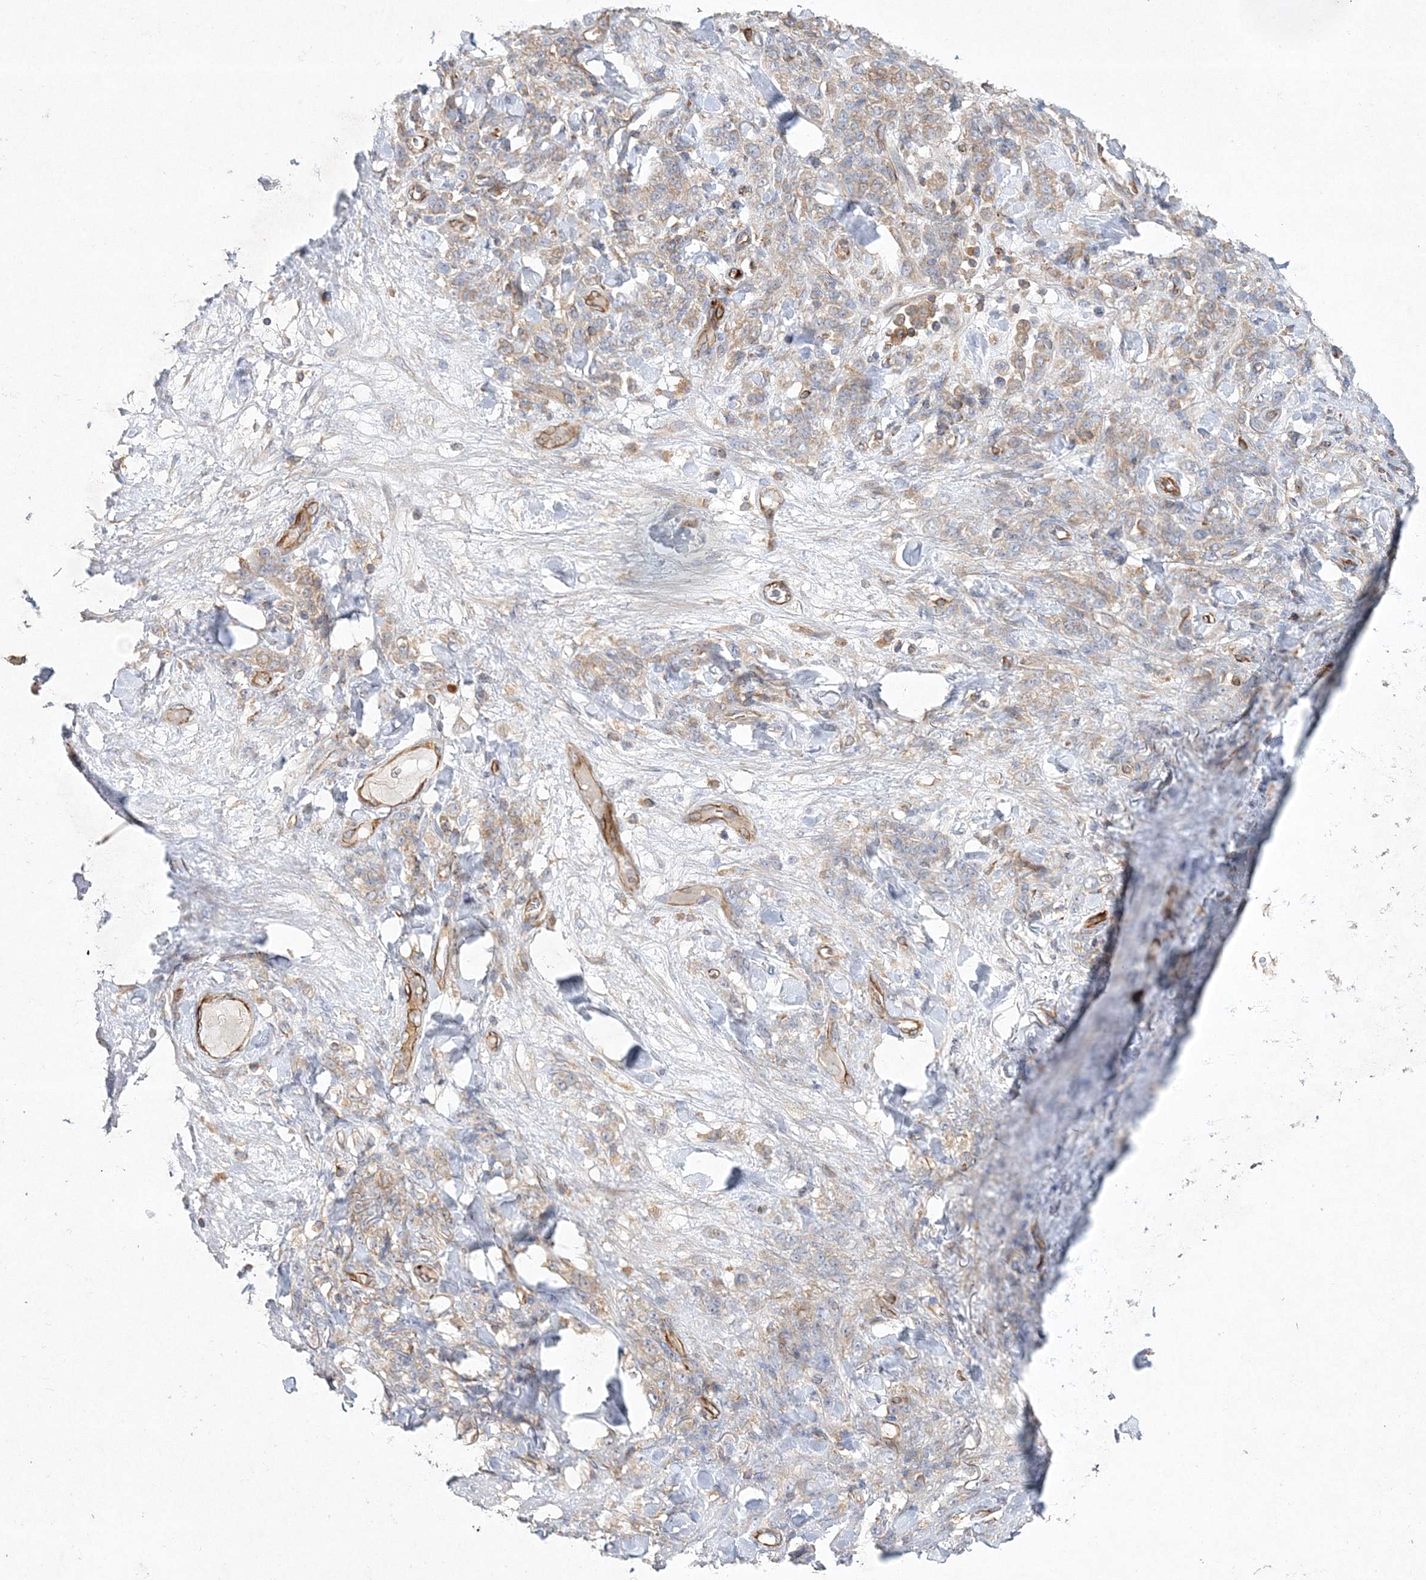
{"staining": {"intensity": "weak", "quantity": ">75%", "location": "cytoplasmic/membranous"}, "tissue": "stomach cancer", "cell_type": "Tumor cells", "image_type": "cancer", "snomed": [{"axis": "morphology", "description": "Normal tissue, NOS"}, {"axis": "morphology", "description": "Adenocarcinoma, NOS"}, {"axis": "topography", "description": "Stomach"}], "caption": "Protein staining by immunohistochemistry (IHC) exhibits weak cytoplasmic/membranous staining in approximately >75% of tumor cells in stomach cancer (adenocarcinoma).", "gene": "WDR37", "patient": {"sex": "male", "age": 82}}